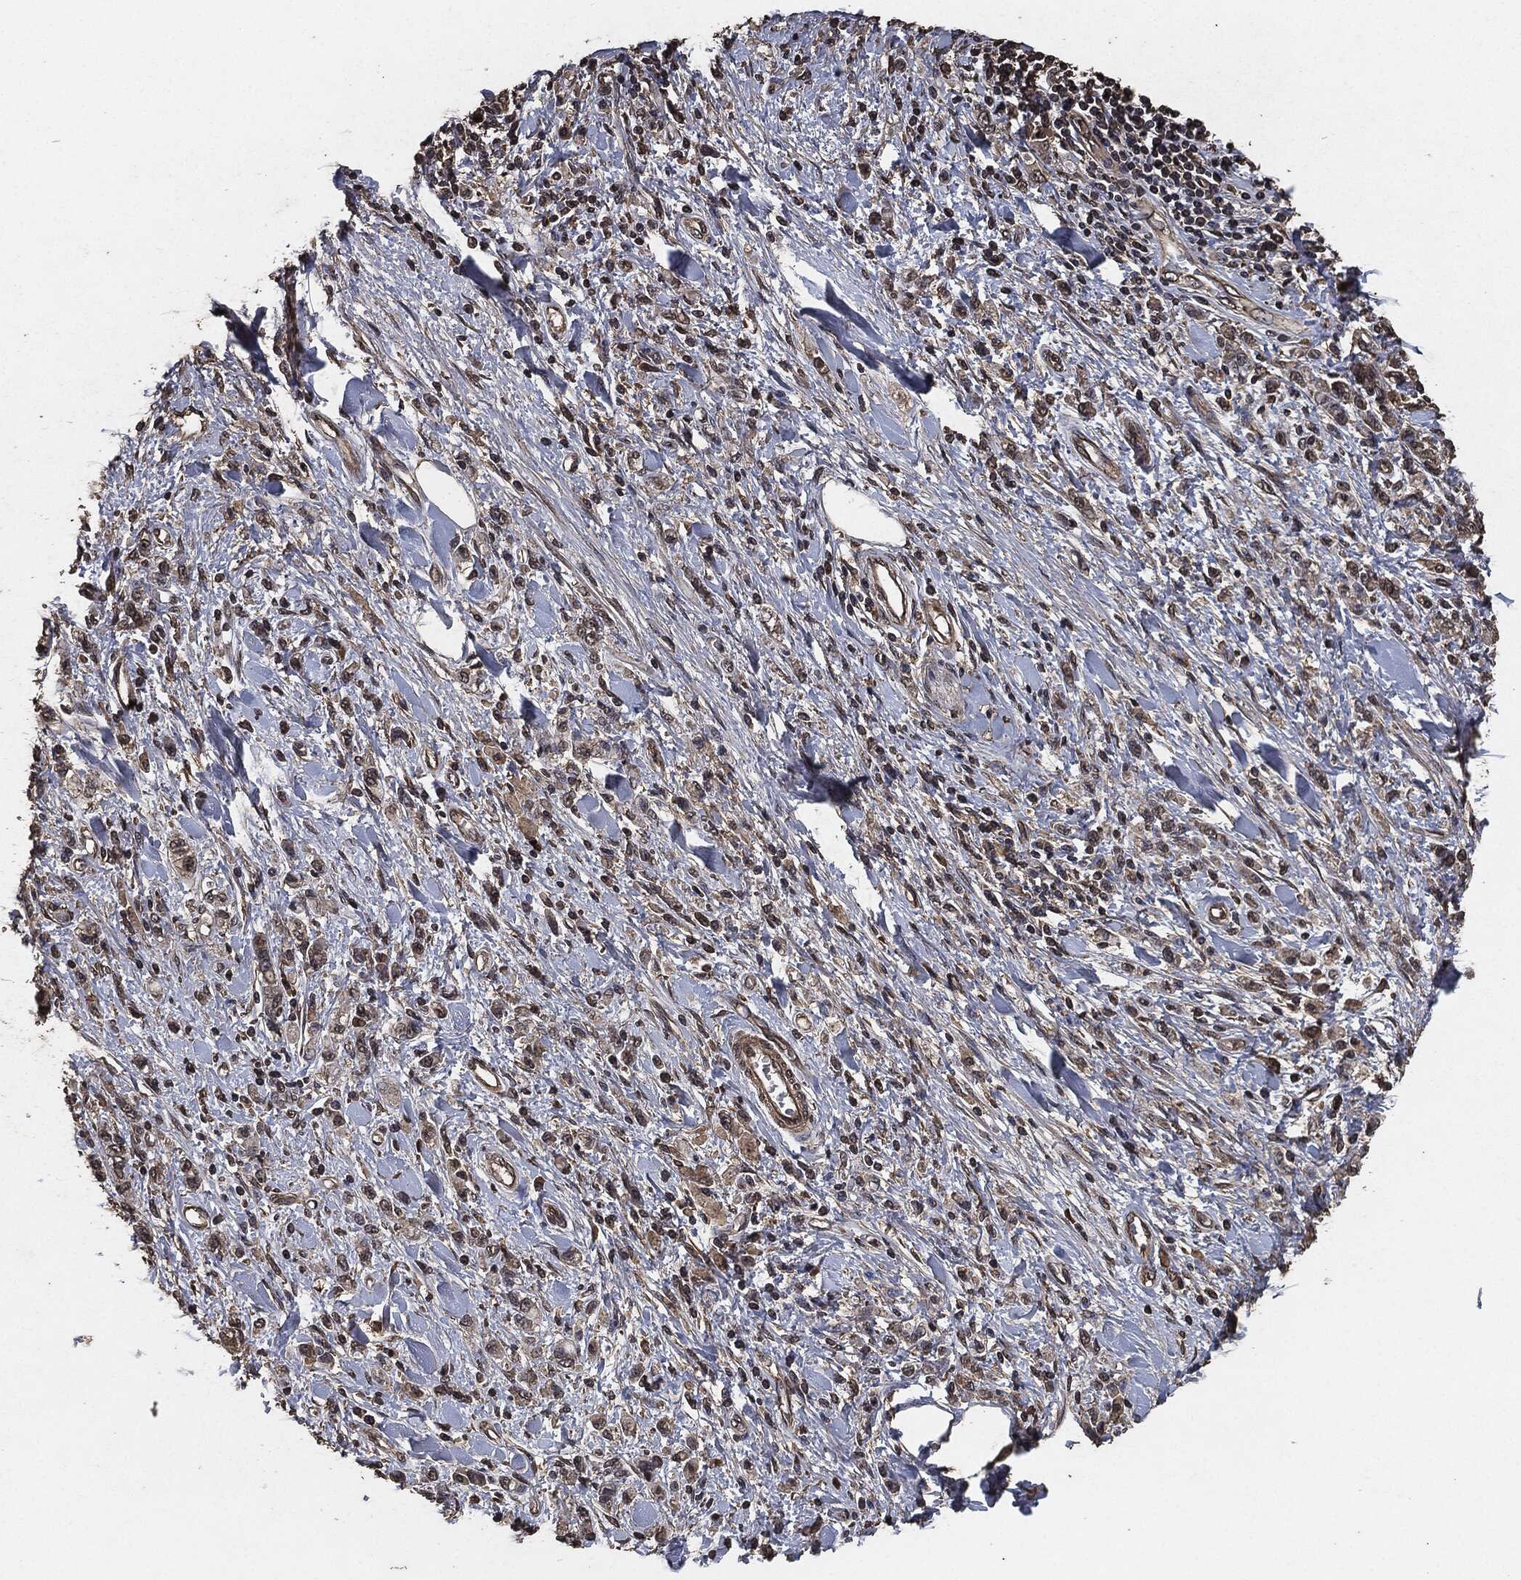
{"staining": {"intensity": "negative", "quantity": "none", "location": "none"}, "tissue": "stomach cancer", "cell_type": "Tumor cells", "image_type": "cancer", "snomed": [{"axis": "morphology", "description": "Adenocarcinoma, NOS"}, {"axis": "topography", "description": "Stomach"}], "caption": "Immunohistochemical staining of human adenocarcinoma (stomach) exhibits no significant staining in tumor cells.", "gene": "AKT1S1", "patient": {"sex": "male", "age": 77}}